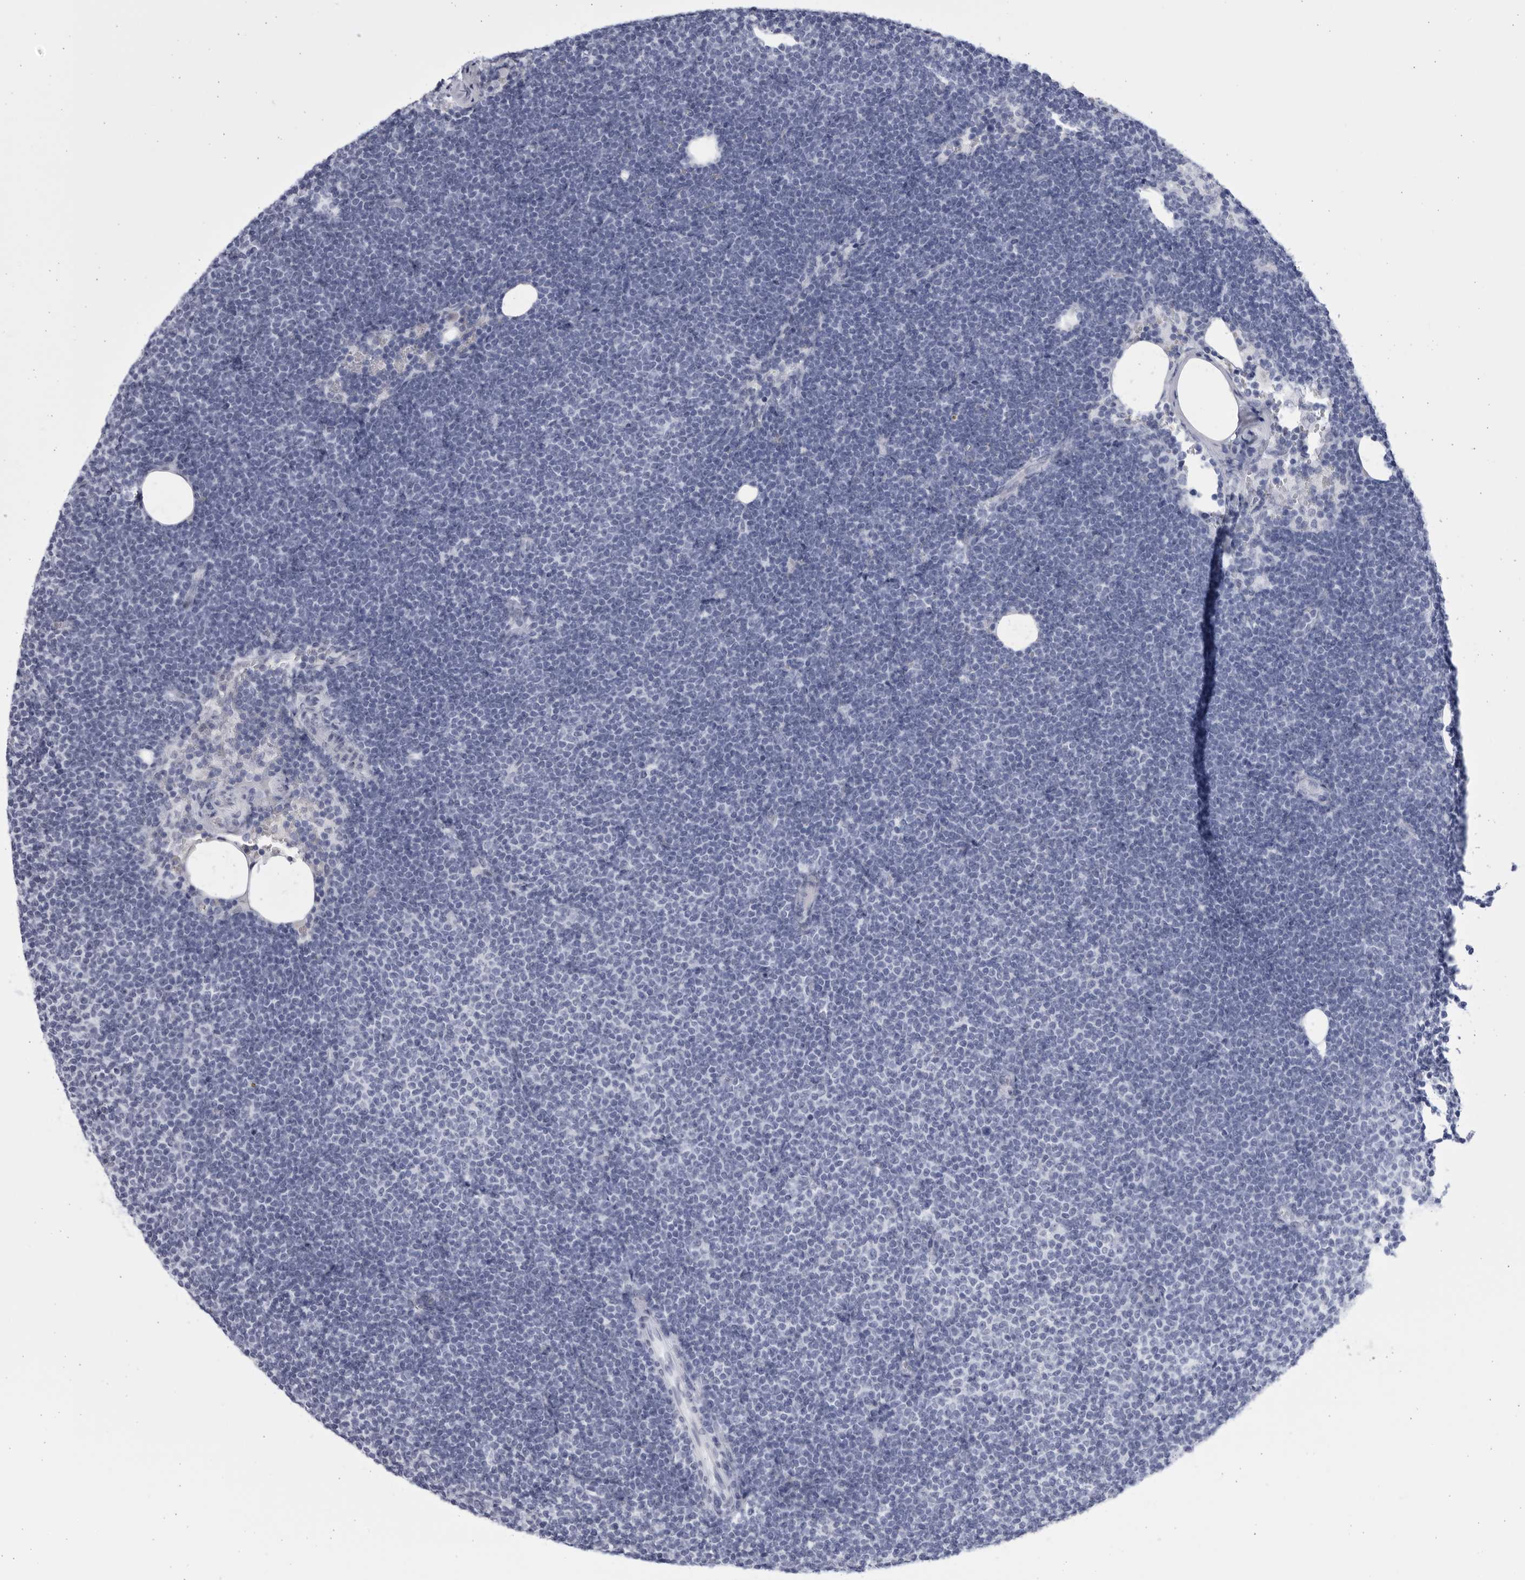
{"staining": {"intensity": "negative", "quantity": "none", "location": "none"}, "tissue": "lymphoma", "cell_type": "Tumor cells", "image_type": "cancer", "snomed": [{"axis": "morphology", "description": "Malignant lymphoma, non-Hodgkin's type, Low grade"}, {"axis": "topography", "description": "Lymph node"}], "caption": "There is no significant positivity in tumor cells of malignant lymphoma, non-Hodgkin's type (low-grade).", "gene": "CCDC181", "patient": {"sex": "female", "age": 53}}